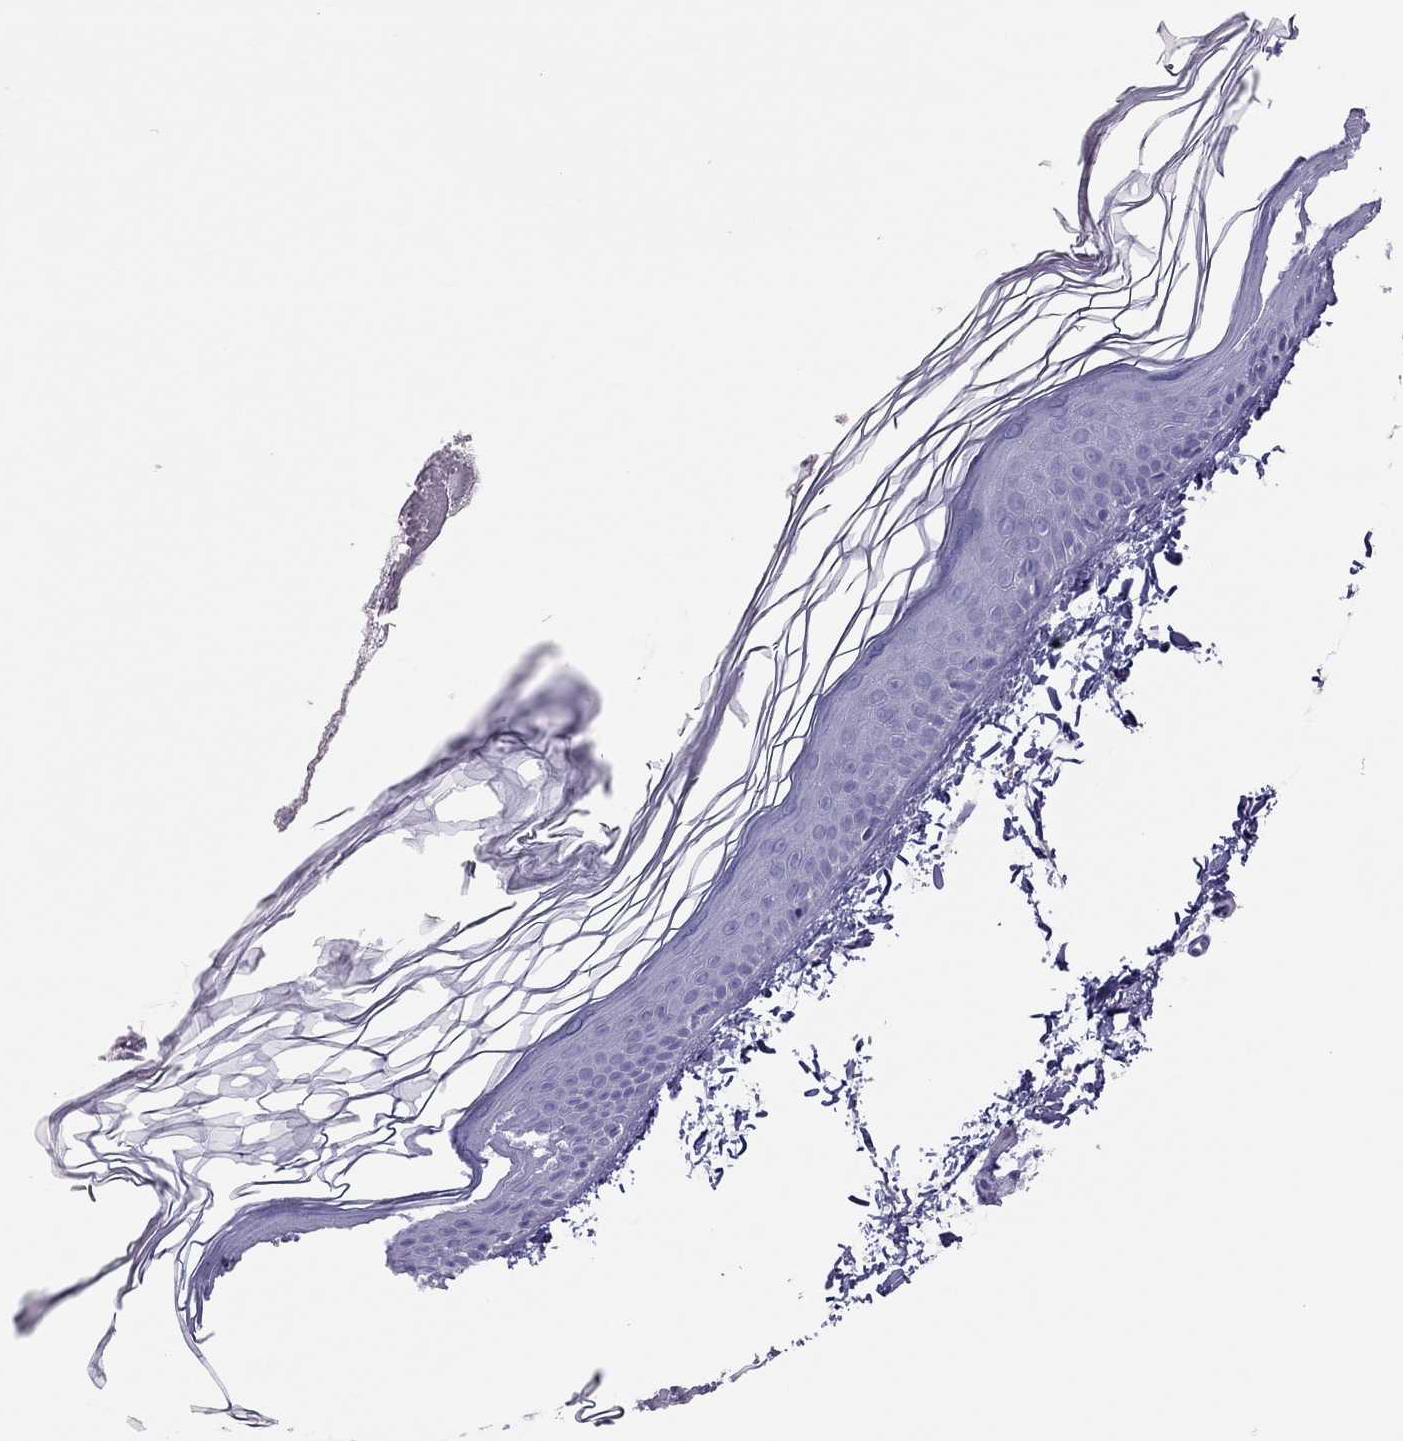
{"staining": {"intensity": "negative", "quantity": "none", "location": "none"}, "tissue": "skin", "cell_type": "Fibroblasts", "image_type": "normal", "snomed": [{"axis": "morphology", "description": "Normal tissue, NOS"}, {"axis": "topography", "description": "Skin"}], "caption": "High magnification brightfield microscopy of normal skin stained with DAB (brown) and counterstained with hematoxylin (blue): fibroblasts show no significant positivity. The staining was performed using DAB to visualize the protein expression in brown, while the nuclei were stained in blue with hematoxylin (Magnification: 20x).", "gene": "TSHB", "patient": {"sex": "female", "age": 62}}